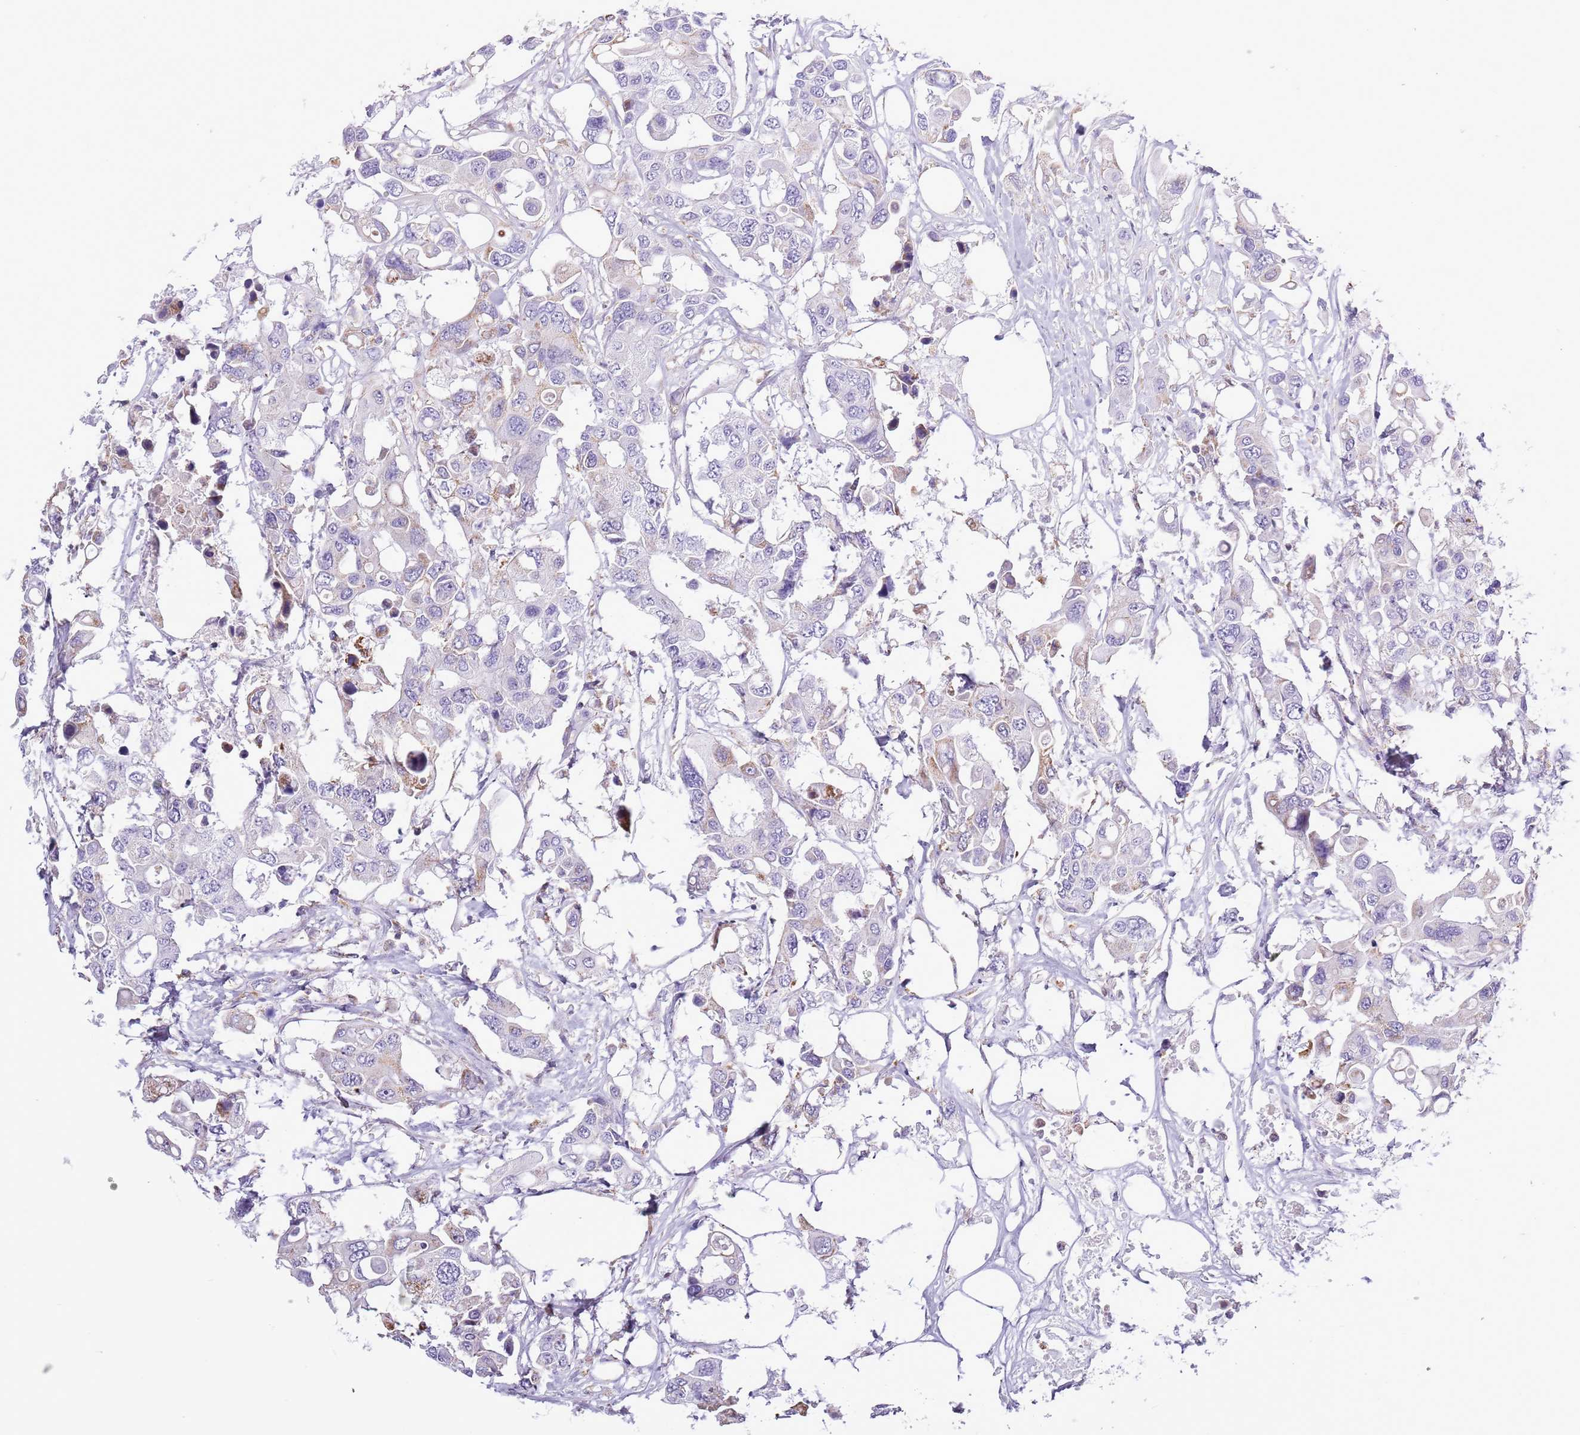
{"staining": {"intensity": "negative", "quantity": "none", "location": "none"}, "tissue": "colorectal cancer", "cell_type": "Tumor cells", "image_type": "cancer", "snomed": [{"axis": "morphology", "description": "Adenocarcinoma, NOS"}, {"axis": "topography", "description": "Colon"}], "caption": "Immunohistochemical staining of human colorectal cancer (adenocarcinoma) reveals no significant staining in tumor cells. (Immunohistochemistry (ihc), brightfield microscopy, high magnification).", "gene": "SLC23A1", "patient": {"sex": "male", "age": 77}}